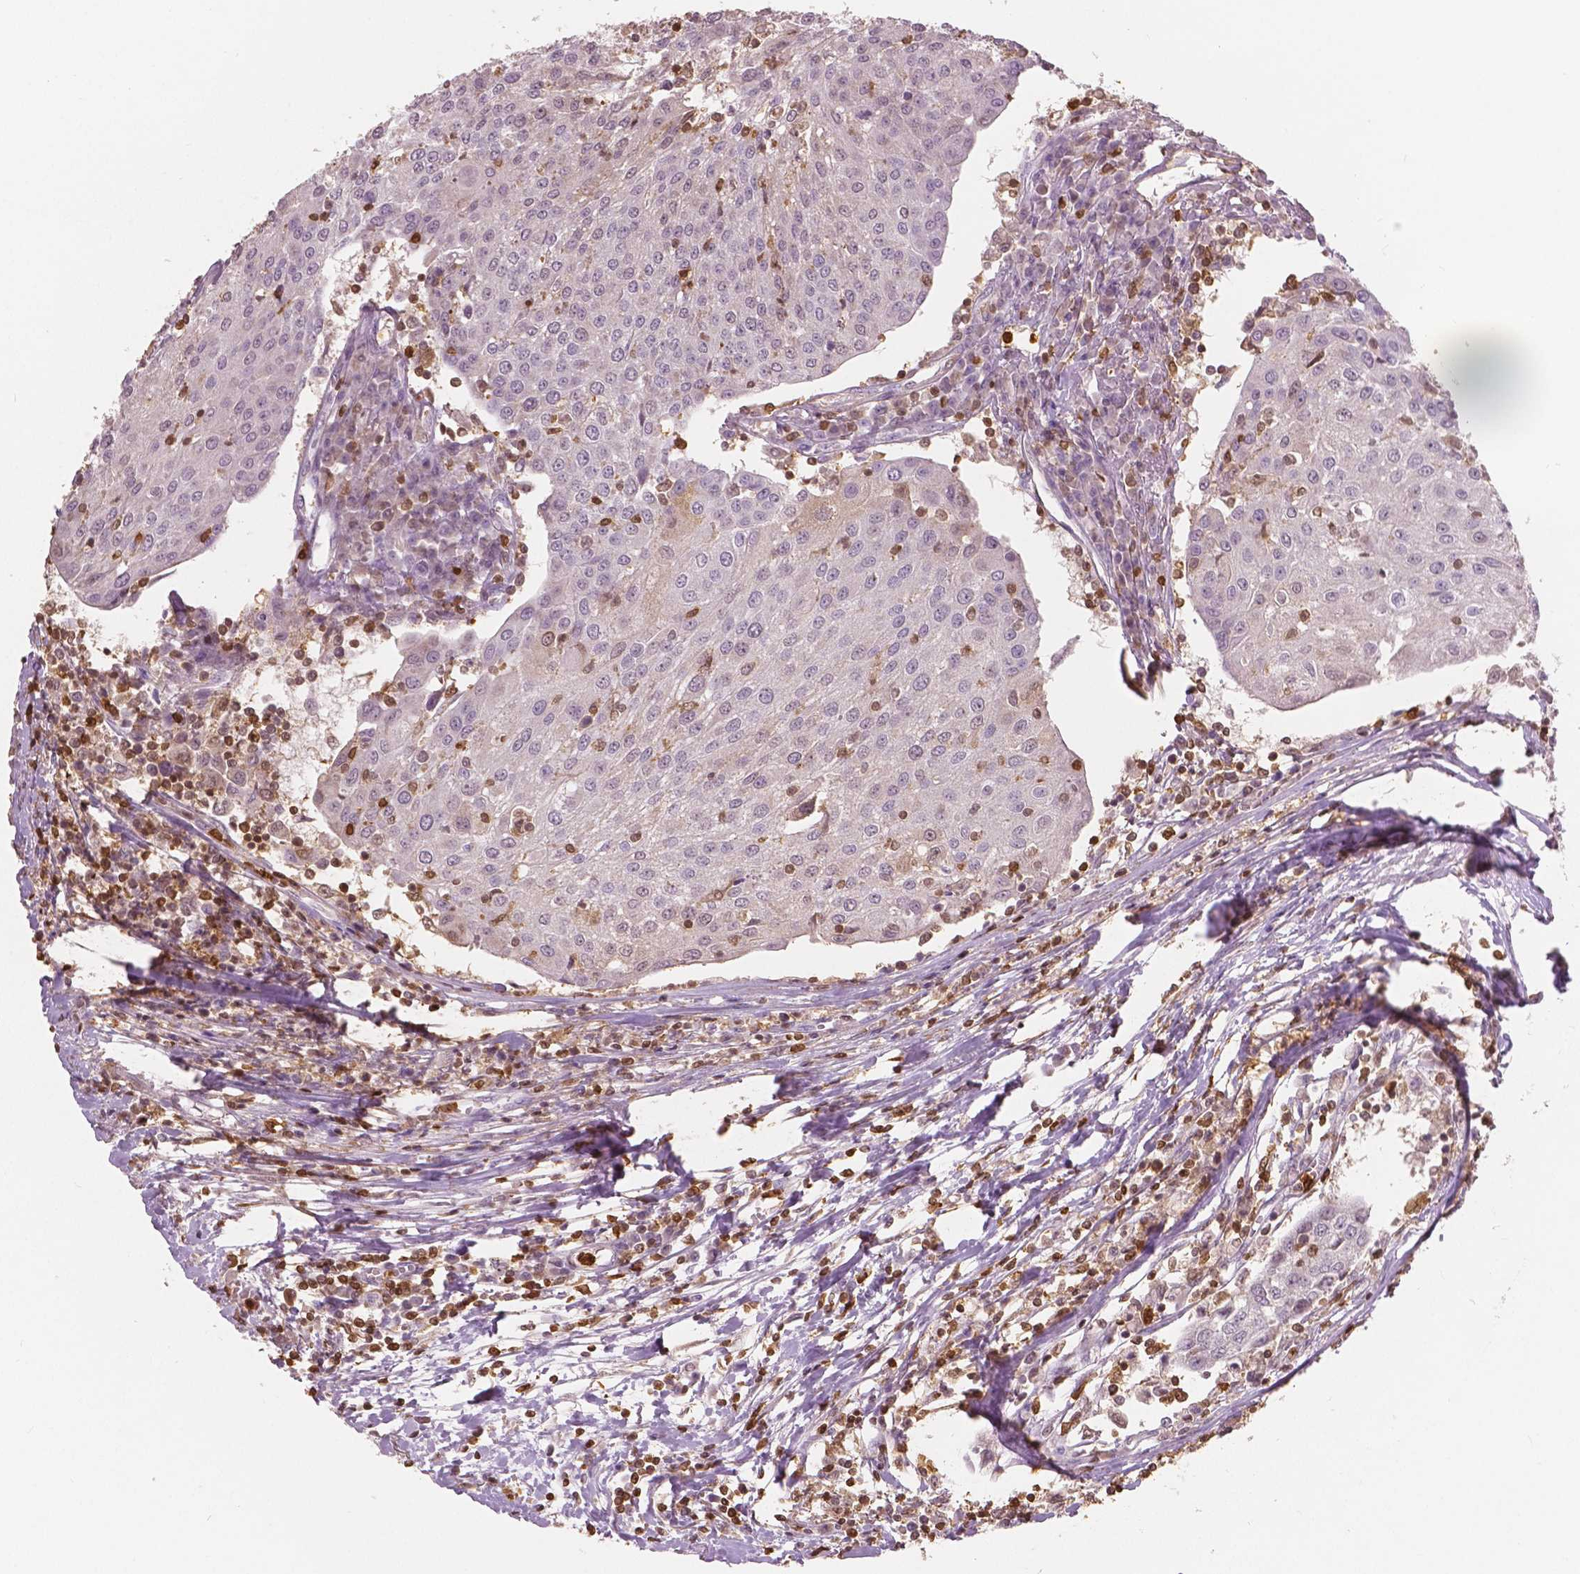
{"staining": {"intensity": "negative", "quantity": "none", "location": "none"}, "tissue": "urothelial cancer", "cell_type": "Tumor cells", "image_type": "cancer", "snomed": [{"axis": "morphology", "description": "Urothelial carcinoma, High grade"}, {"axis": "topography", "description": "Urinary bladder"}], "caption": "IHC histopathology image of neoplastic tissue: human urothelial cancer stained with DAB (3,3'-diaminobenzidine) shows no significant protein expression in tumor cells. The staining is performed using DAB brown chromogen with nuclei counter-stained in using hematoxylin.", "gene": "S100A4", "patient": {"sex": "female", "age": 85}}